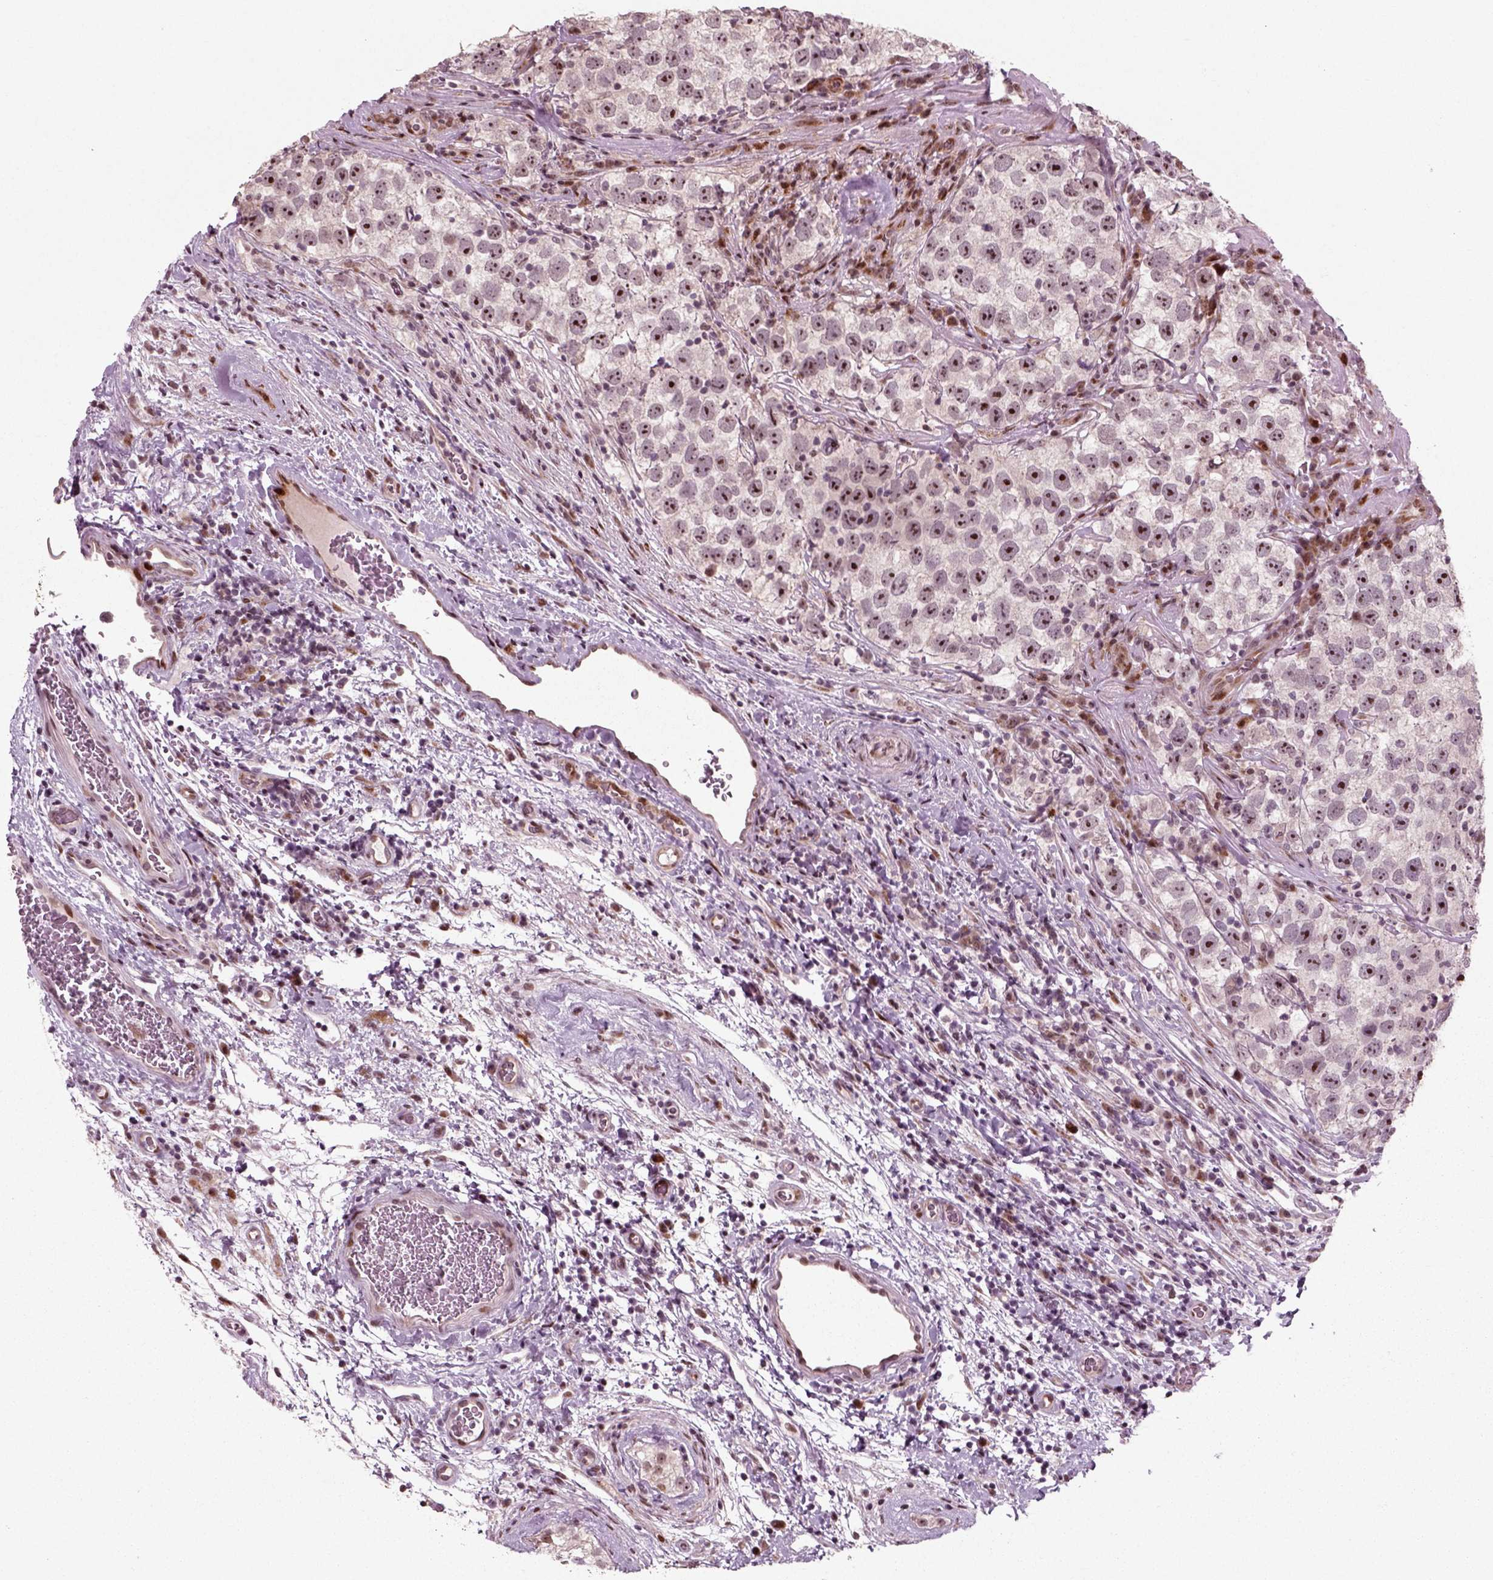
{"staining": {"intensity": "moderate", "quantity": "25%-75%", "location": "nuclear"}, "tissue": "testis cancer", "cell_type": "Tumor cells", "image_type": "cancer", "snomed": [{"axis": "morphology", "description": "Normal tissue, NOS"}, {"axis": "morphology", "description": "Seminoma, NOS"}, {"axis": "topography", "description": "Testis"}], "caption": "Tumor cells exhibit medium levels of moderate nuclear positivity in approximately 25%-75% of cells in human testis cancer (seminoma). Nuclei are stained in blue.", "gene": "CDC14A", "patient": {"sex": "male", "age": 31}}